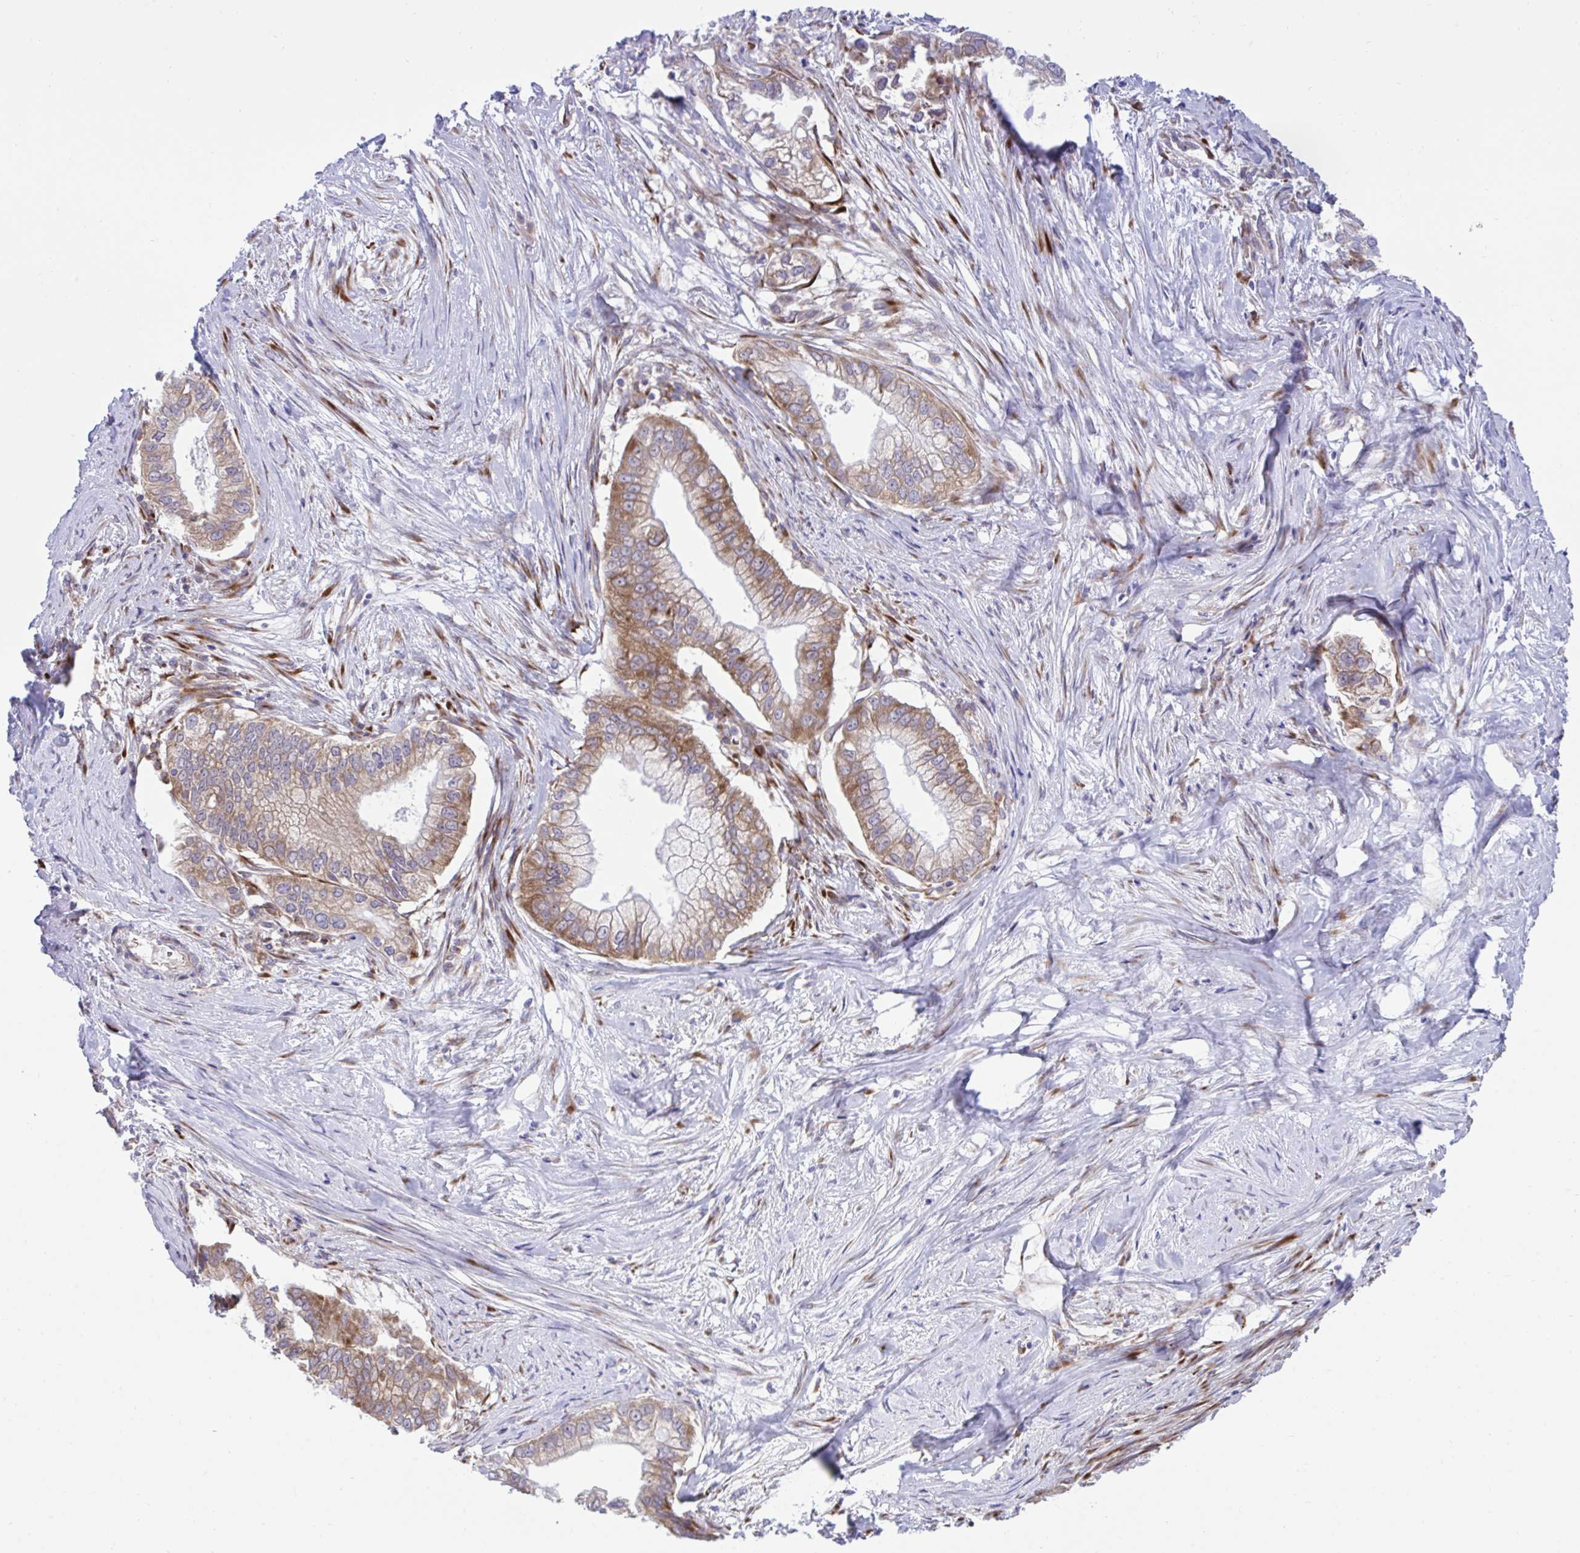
{"staining": {"intensity": "moderate", "quantity": ">75%", "location": "cytoplasmic/membranous"}, "tissue": "pancreatic cancer", "cell_type": "Tumor cells", "image_type": "cancer", "snomed": [{"axis": "morphology", "description": "Adenocarcinoma, NOS"}, {"axis": "topography", "description": "Pancreas"}], "caption": "Pancreatic cancer (adenocarcinoma) was stained to show a protein in brown. There is medium levels of moderate cytoplasmic/membranous expression in approximately >75% of tumor cells.", "gene": "RPS15", "patient": {"sex": "male", "age": 70}}